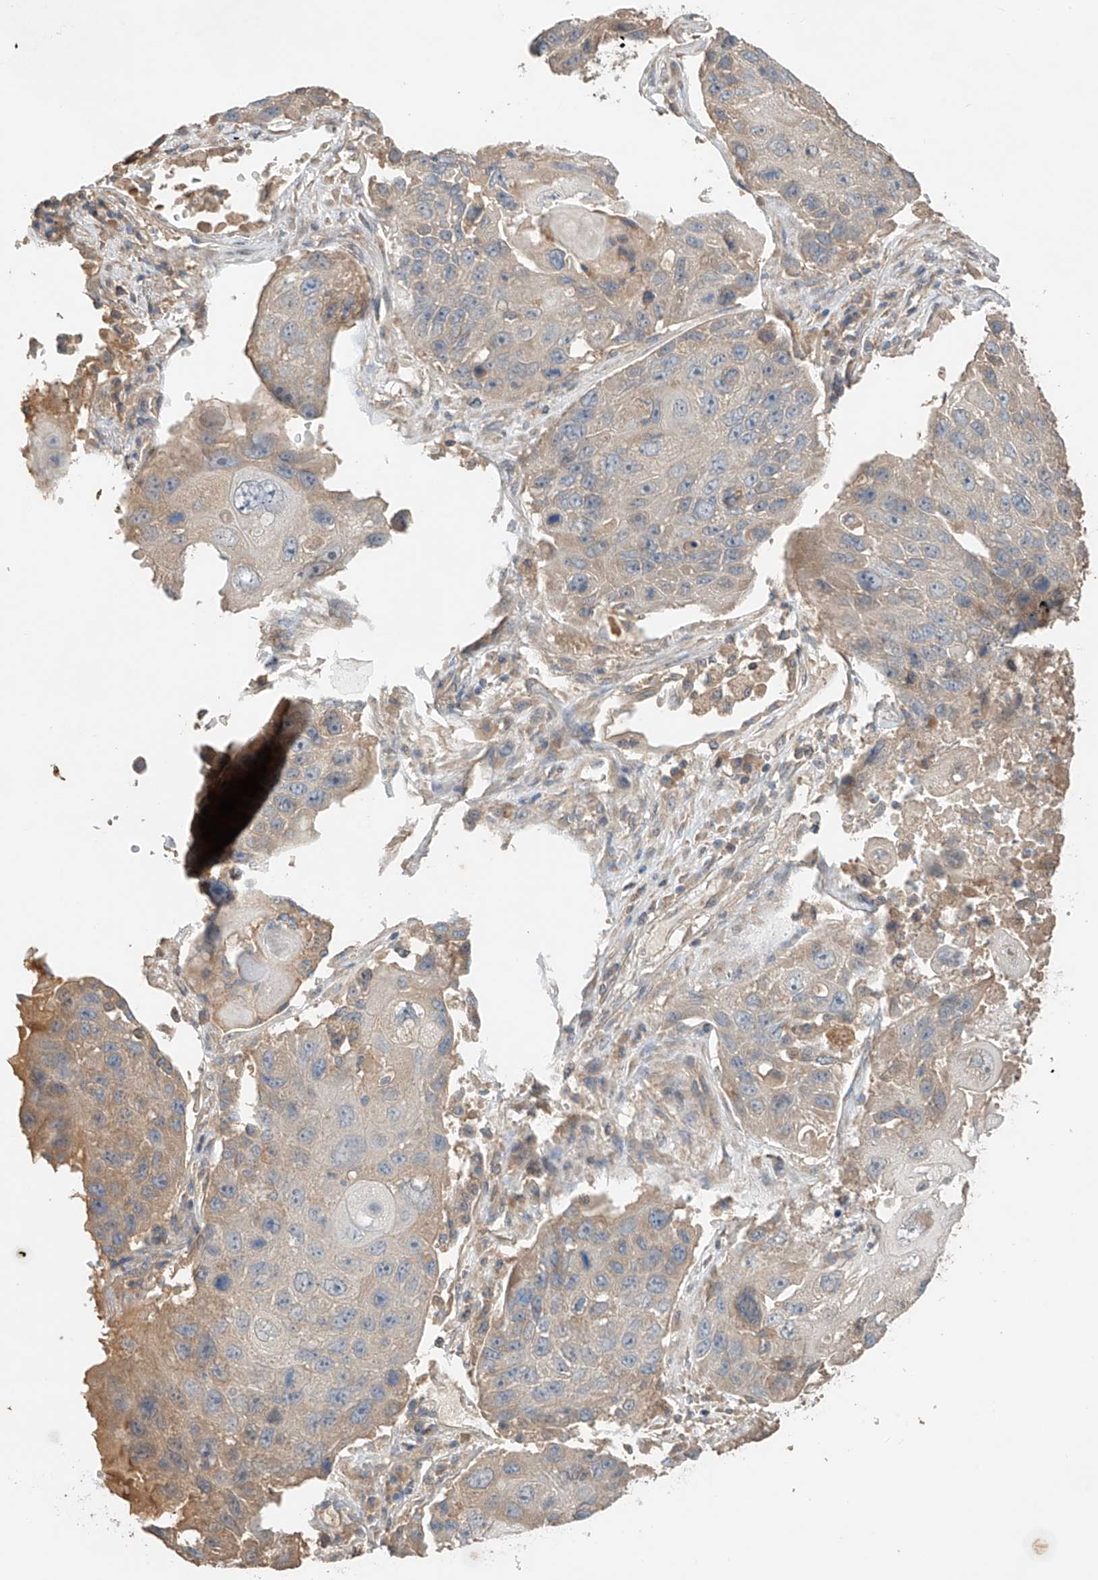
{"staining": {"intensity": "weak", "quantity": "<25%", "location": "cytoplasmic/membranous"}, "tissue": "lung cancer", "cell_type": "Tumor cells", "image_type": "cancer", "snomed": [{"axis": "morphology", "description": "Squamous cell carcinoma, NOS"}, {"axis": "topography", "description": "Lung"}], "caption": "Tumor cells are negative for protein expression in human lung cancer. (Brightfield microscopy of DAB immunohistochemistry (IHC) at high magnification).", "gene": "GNB1L", "patient": {"sex": "male", "age": 61}}